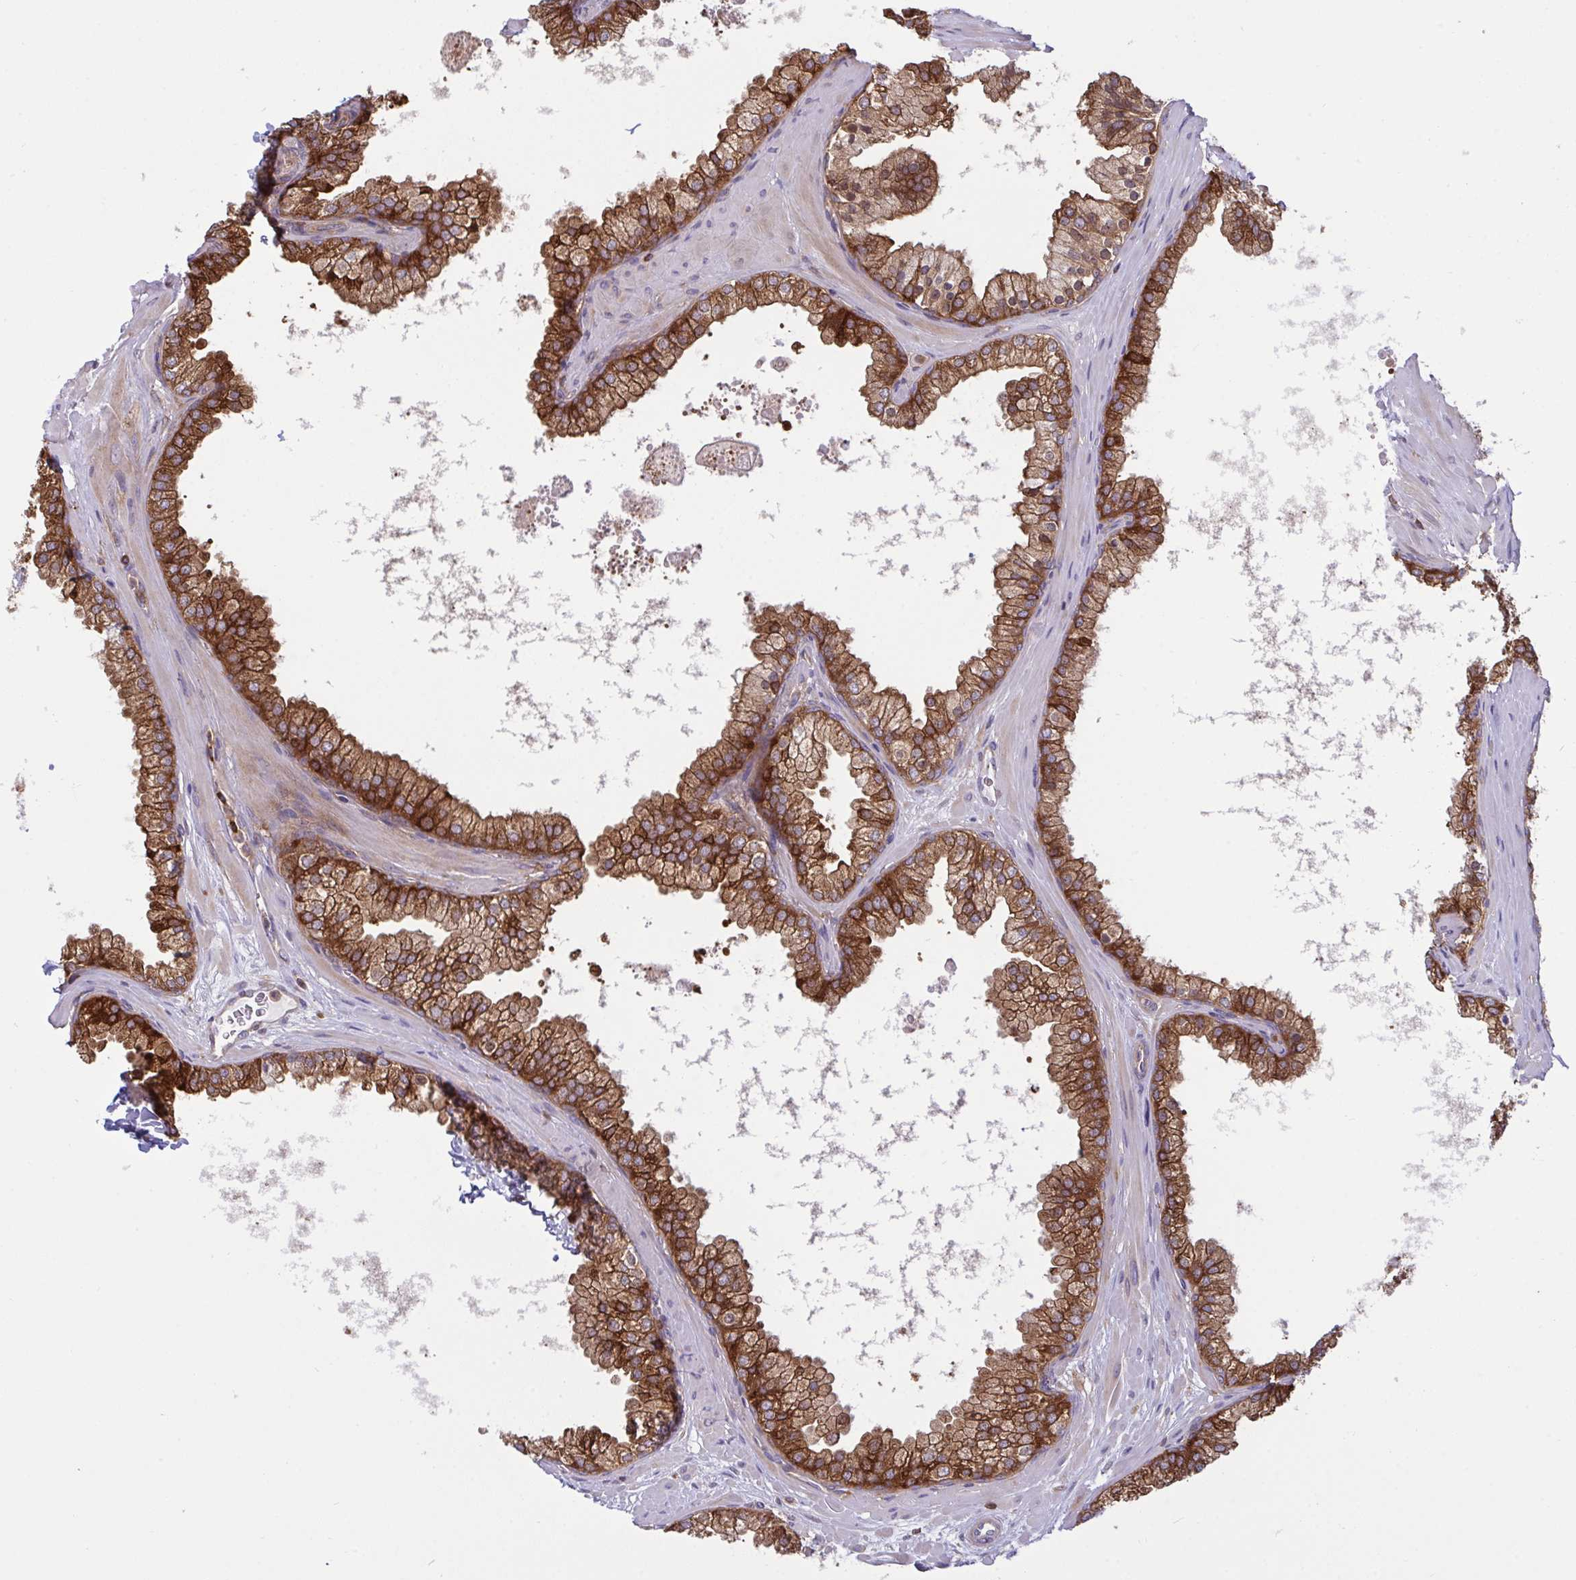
{"staining": {"intensity": "strong", "quantity": ">75%", "location": "cytoplasmic/membranous"}, "tissue": "prostate", "cell_type": "Glandular cells", "image_type": "normal", "snomed": [{"axis": "morphology", "description": "Normal tissue, NOS"}, {"axis": "topography", "description": "Prostate"}, {"axis": "topography", "description": "Peripheral nerve tissue"}], "caption": "Protein expression analysis of unremarkable prostate shows strong cytoplasmic/membranous positivity in about >75% of glandular cells. The protein is shown in brown color, while the nuclei are stained blue.", "gene": "TSC22D3", "patient": {"sex": "male", "age": 61}}